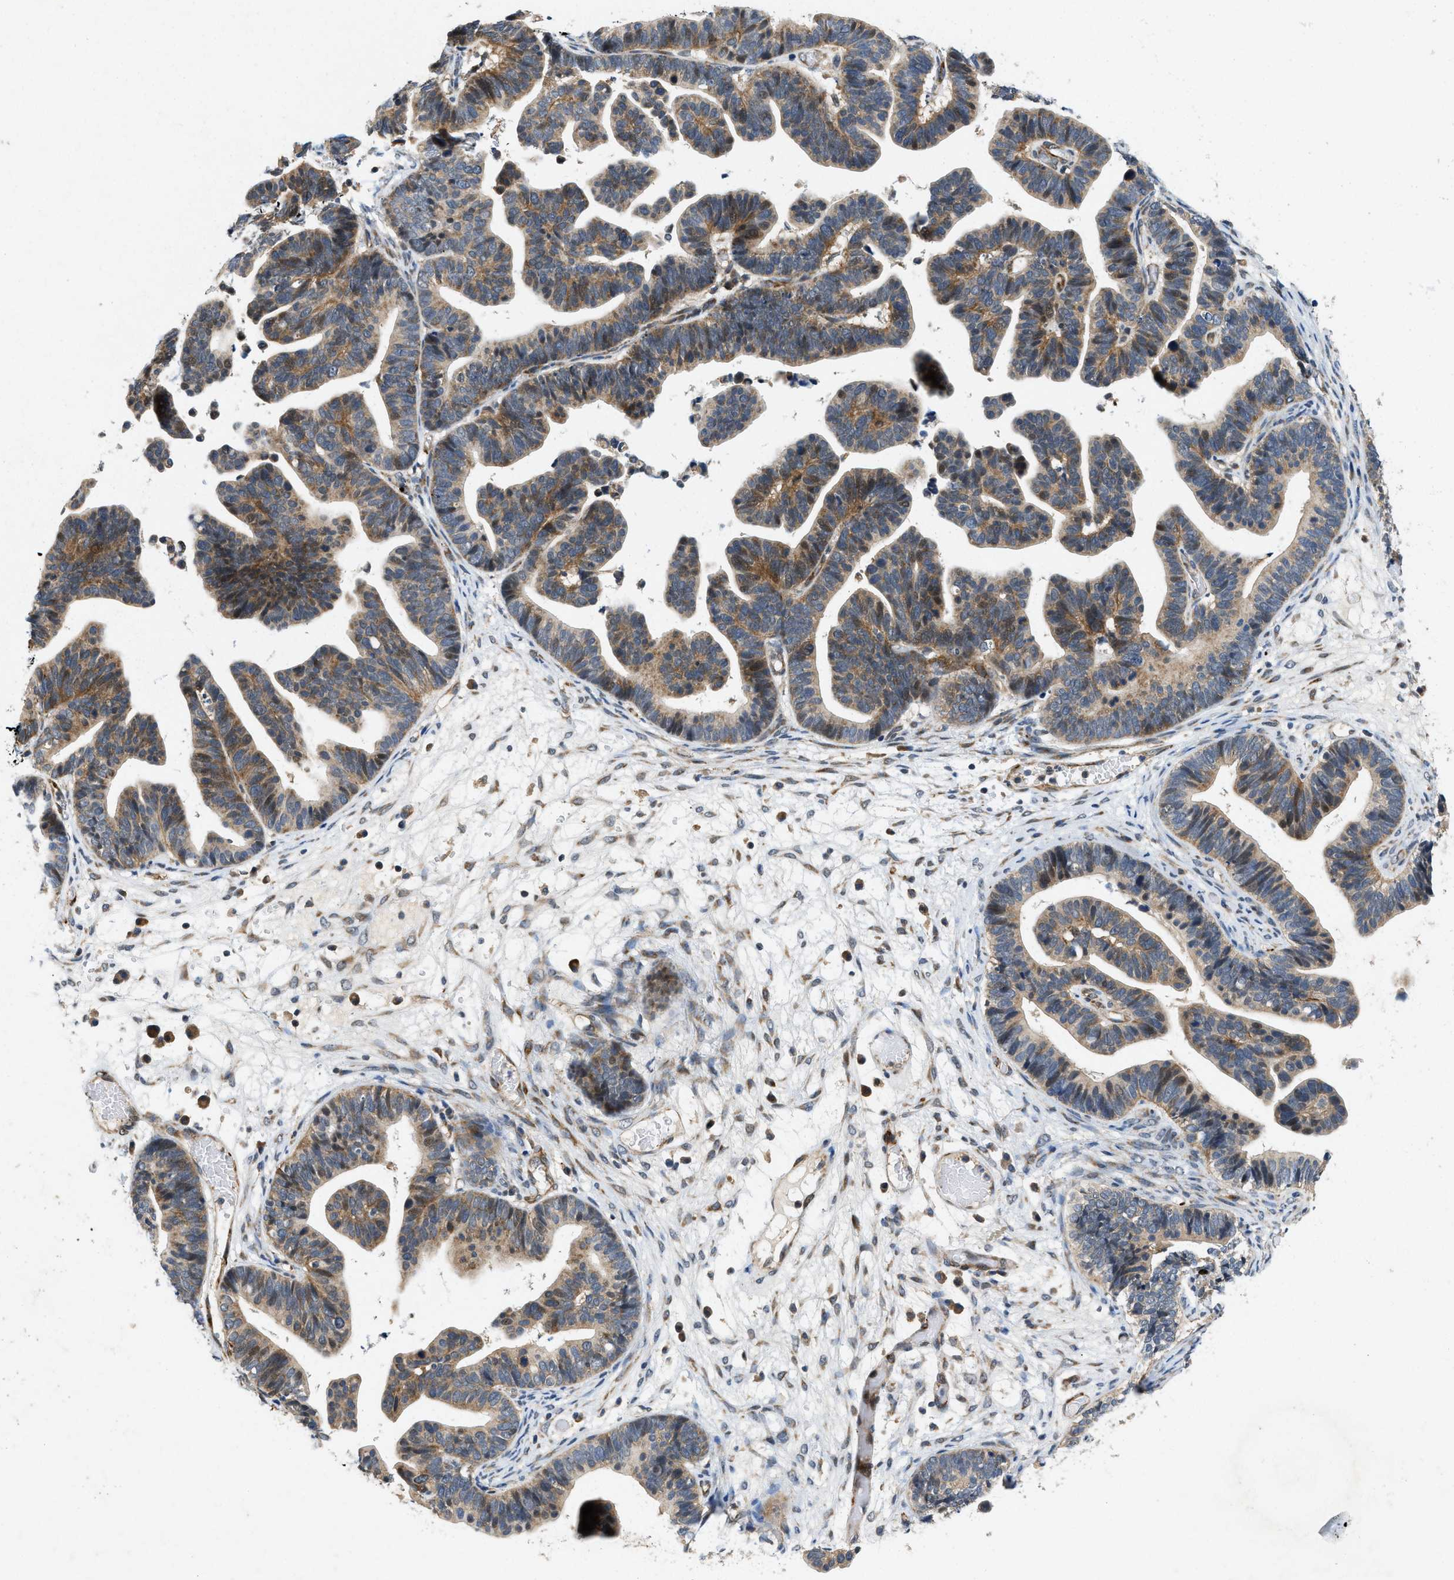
{"staining": {"intensity": "moderate", "quantity": ">75%", "location": "cytoplasmic/membranous"}, "tissue": "ovarian cancer", "cell_type": "Tumor cells", "image_type": "cancer", "snomed": [{"axis": "morphology", "description": "Cystadenocarcinoma, serous, NOS"}, {"axis": "topography", "description": "Ovary"}], "caption": "The immunohistochemical stain highlights moderate cytoplasmic/membranous expression in tumor cells of ovarian serous cystadenocarcinoma tissue.", "gene": "ZNF599", "patient": {"sex": "female", "age": 56}}